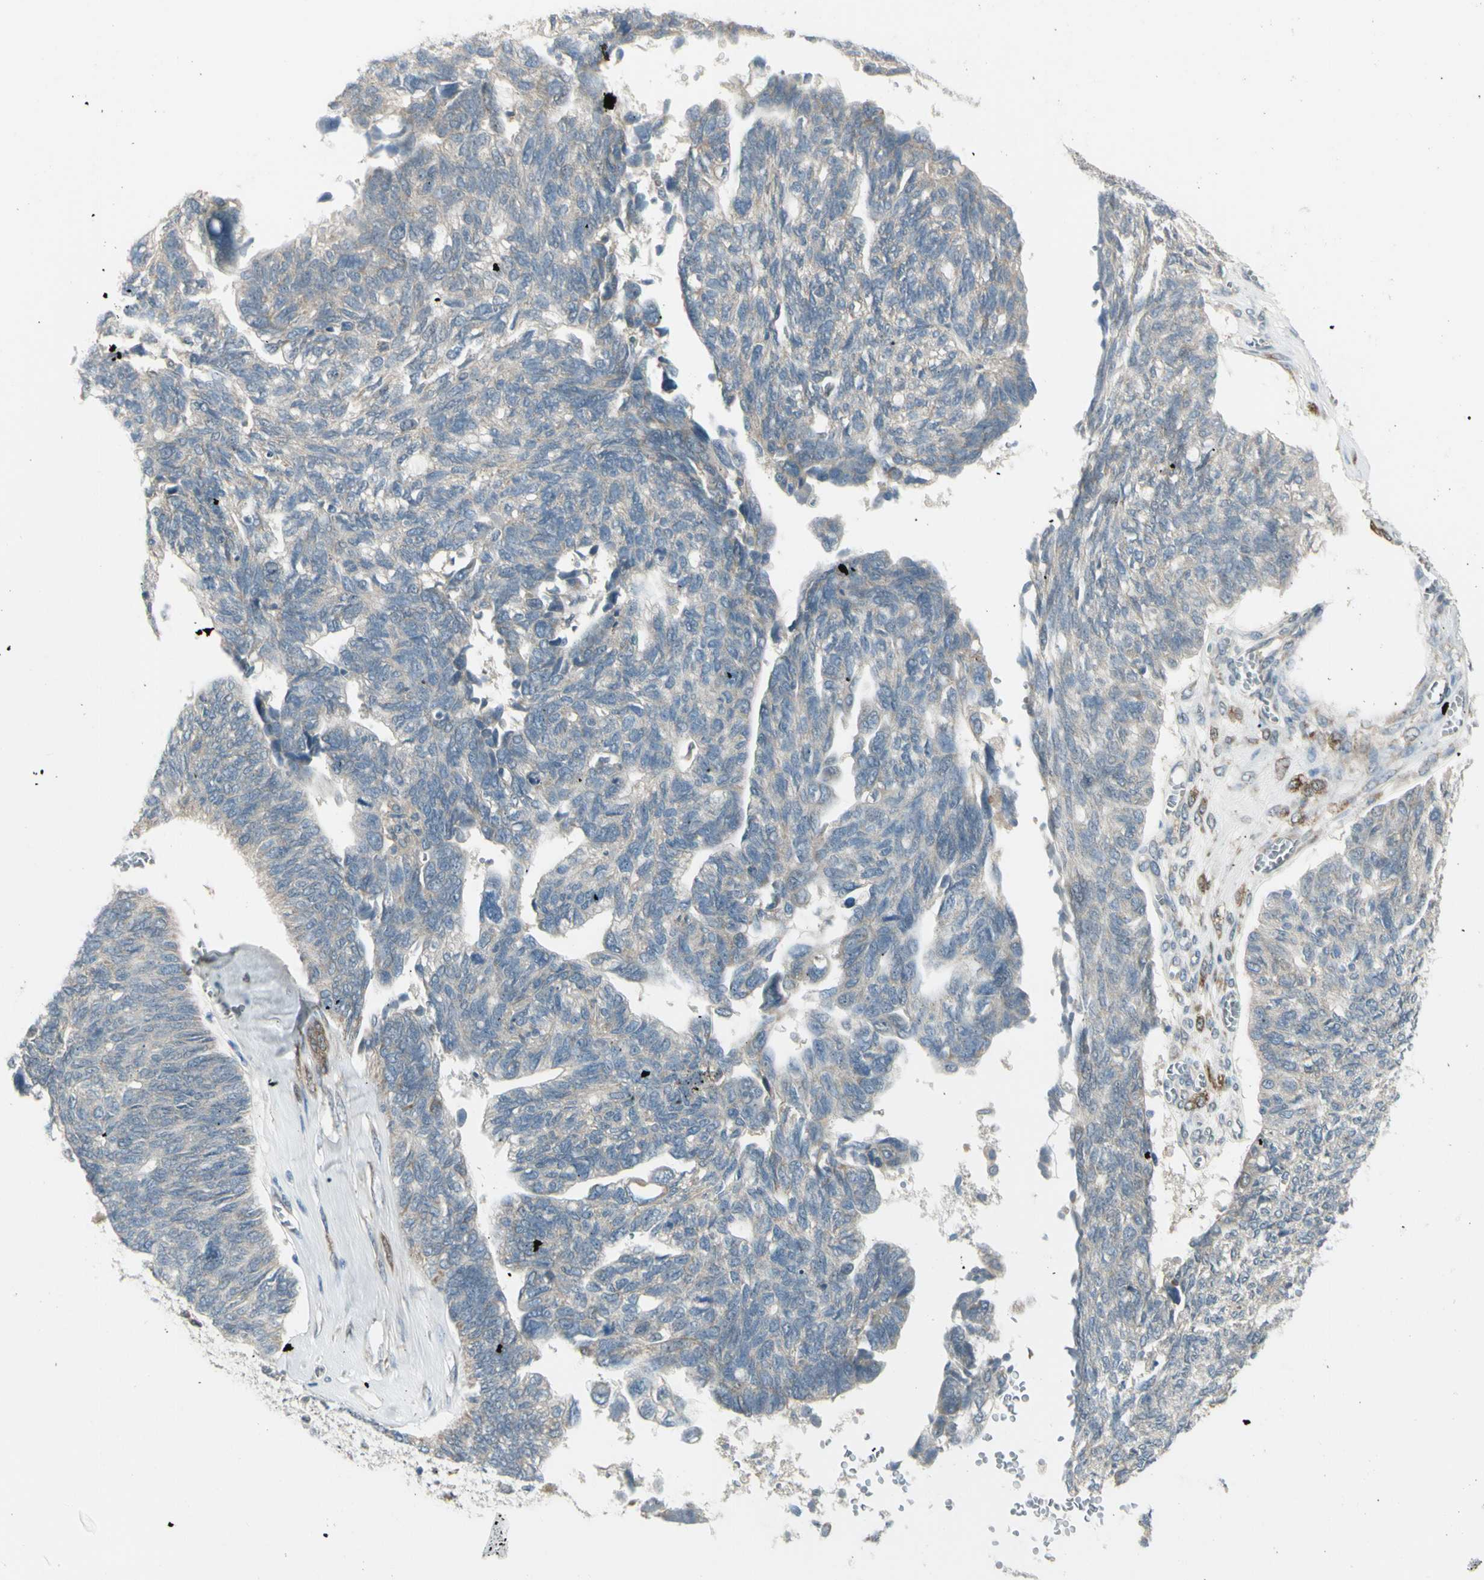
{"staining": {"intensity": "negative", "quantity": "none", "location": "none"}, "tissue": "ovarian cancer", "cell_type": "Tumor cells", "image_type": "cancer", "snomed": [{"axis": "morphology", "description": "Cystadenocarcinoma, serous, NOS"}, {"axis": "topography", "description": "Ovary"}], "caption": "The micrograph reveals no staining of tumor cells in ovarian cancer.", "gene": "NAXD", "patient": {"sex": "female", "age": 79}}